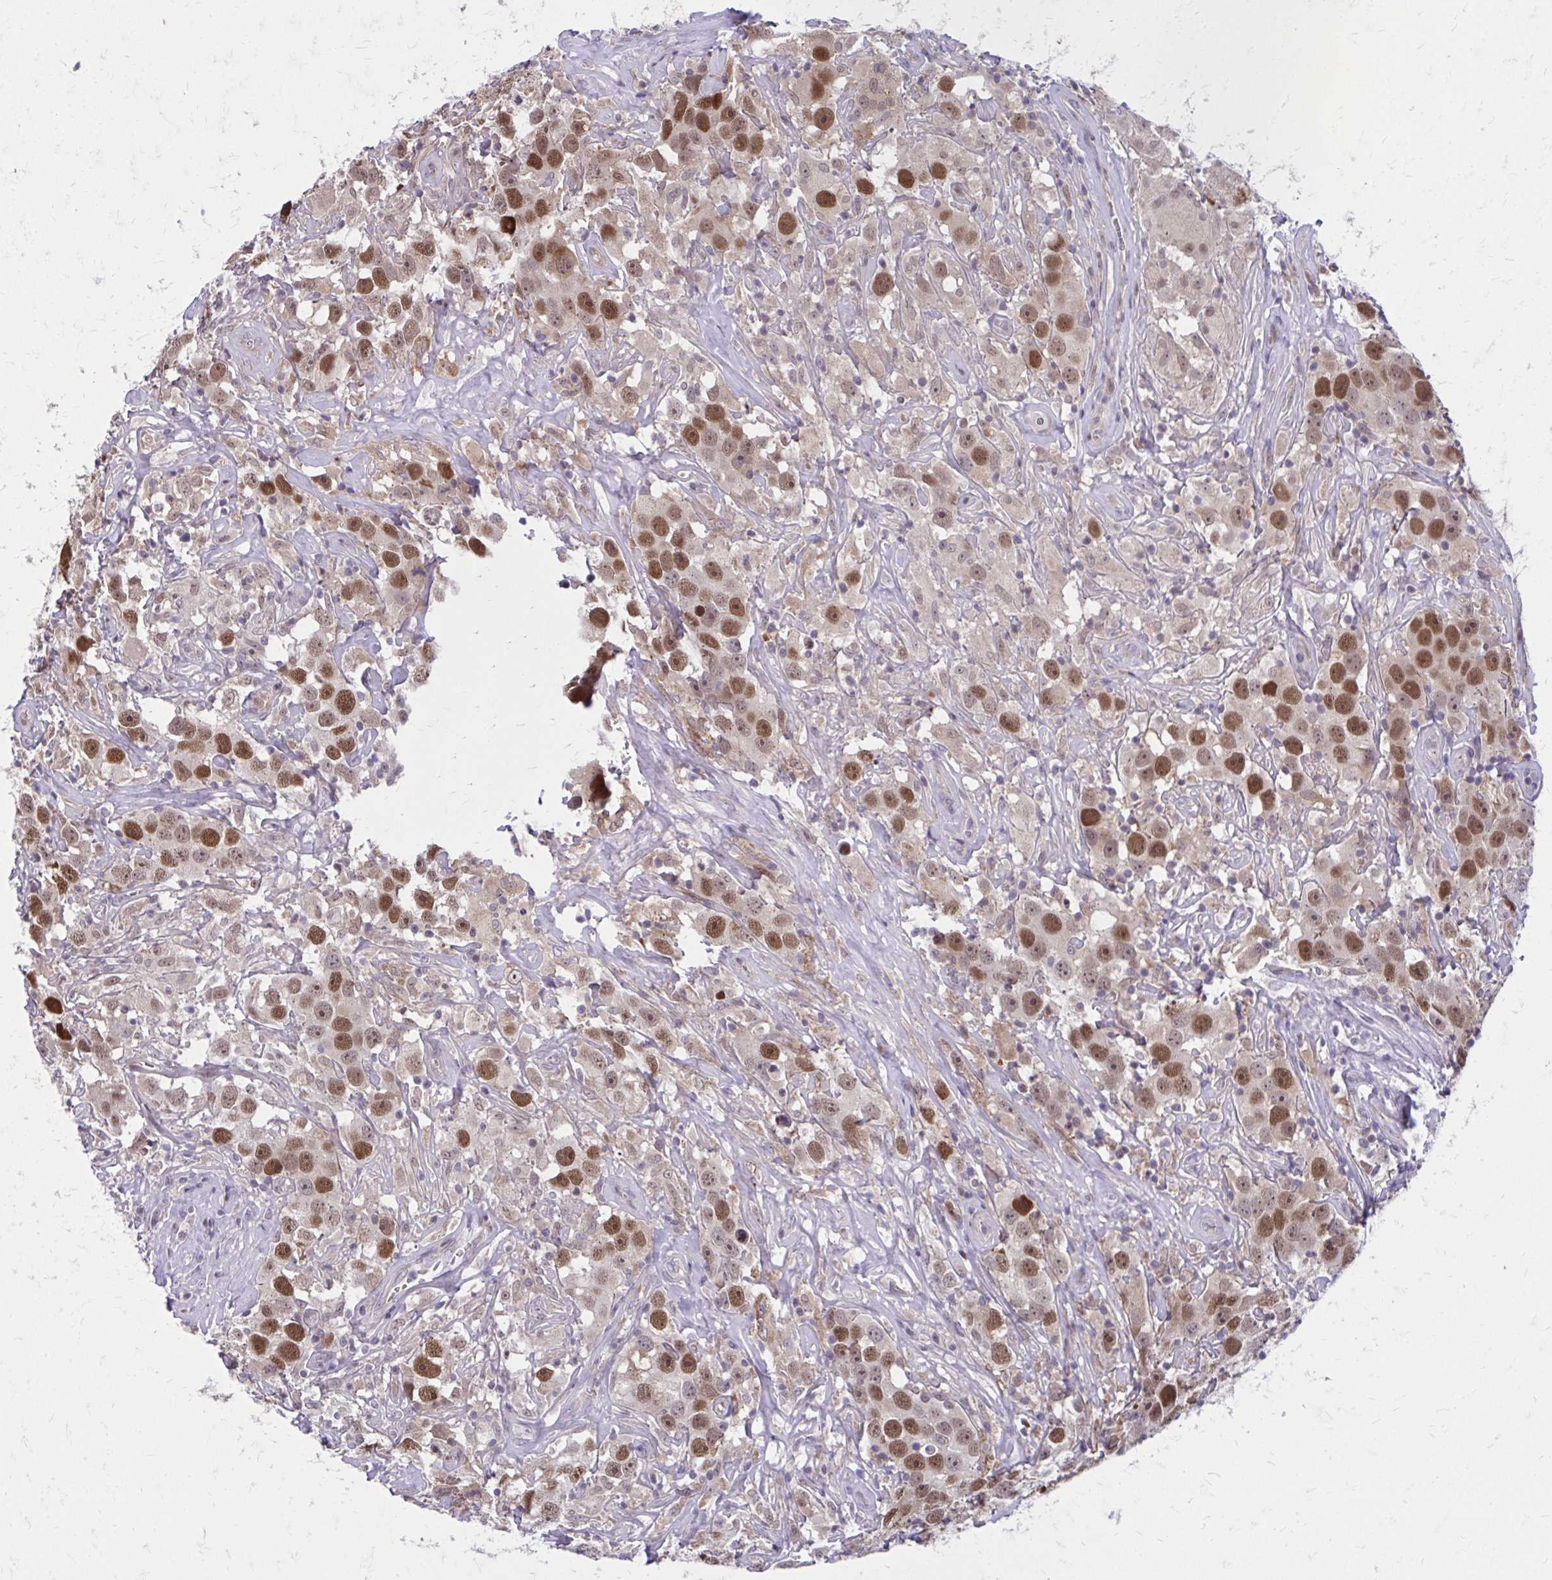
{"staining": {"intensity": "moderate", "quantity": ">75%", "location": "nuclear"}, "tissue": "testis cancer", "cell_type": "Tumor cells", "image_type": "cancer", "snomed": [{"axis": "morphology", "description": "Seminoma, NOS"}, {"axis": "topography", "description": "Testis"}], "caption": "The image shows staining of testis seminoma, revealing moderate nuclear protein positivity (brown color) within tumor cells.", "gene": "ANKRD30B", "patient": {"sex": "male", "age": 49}}